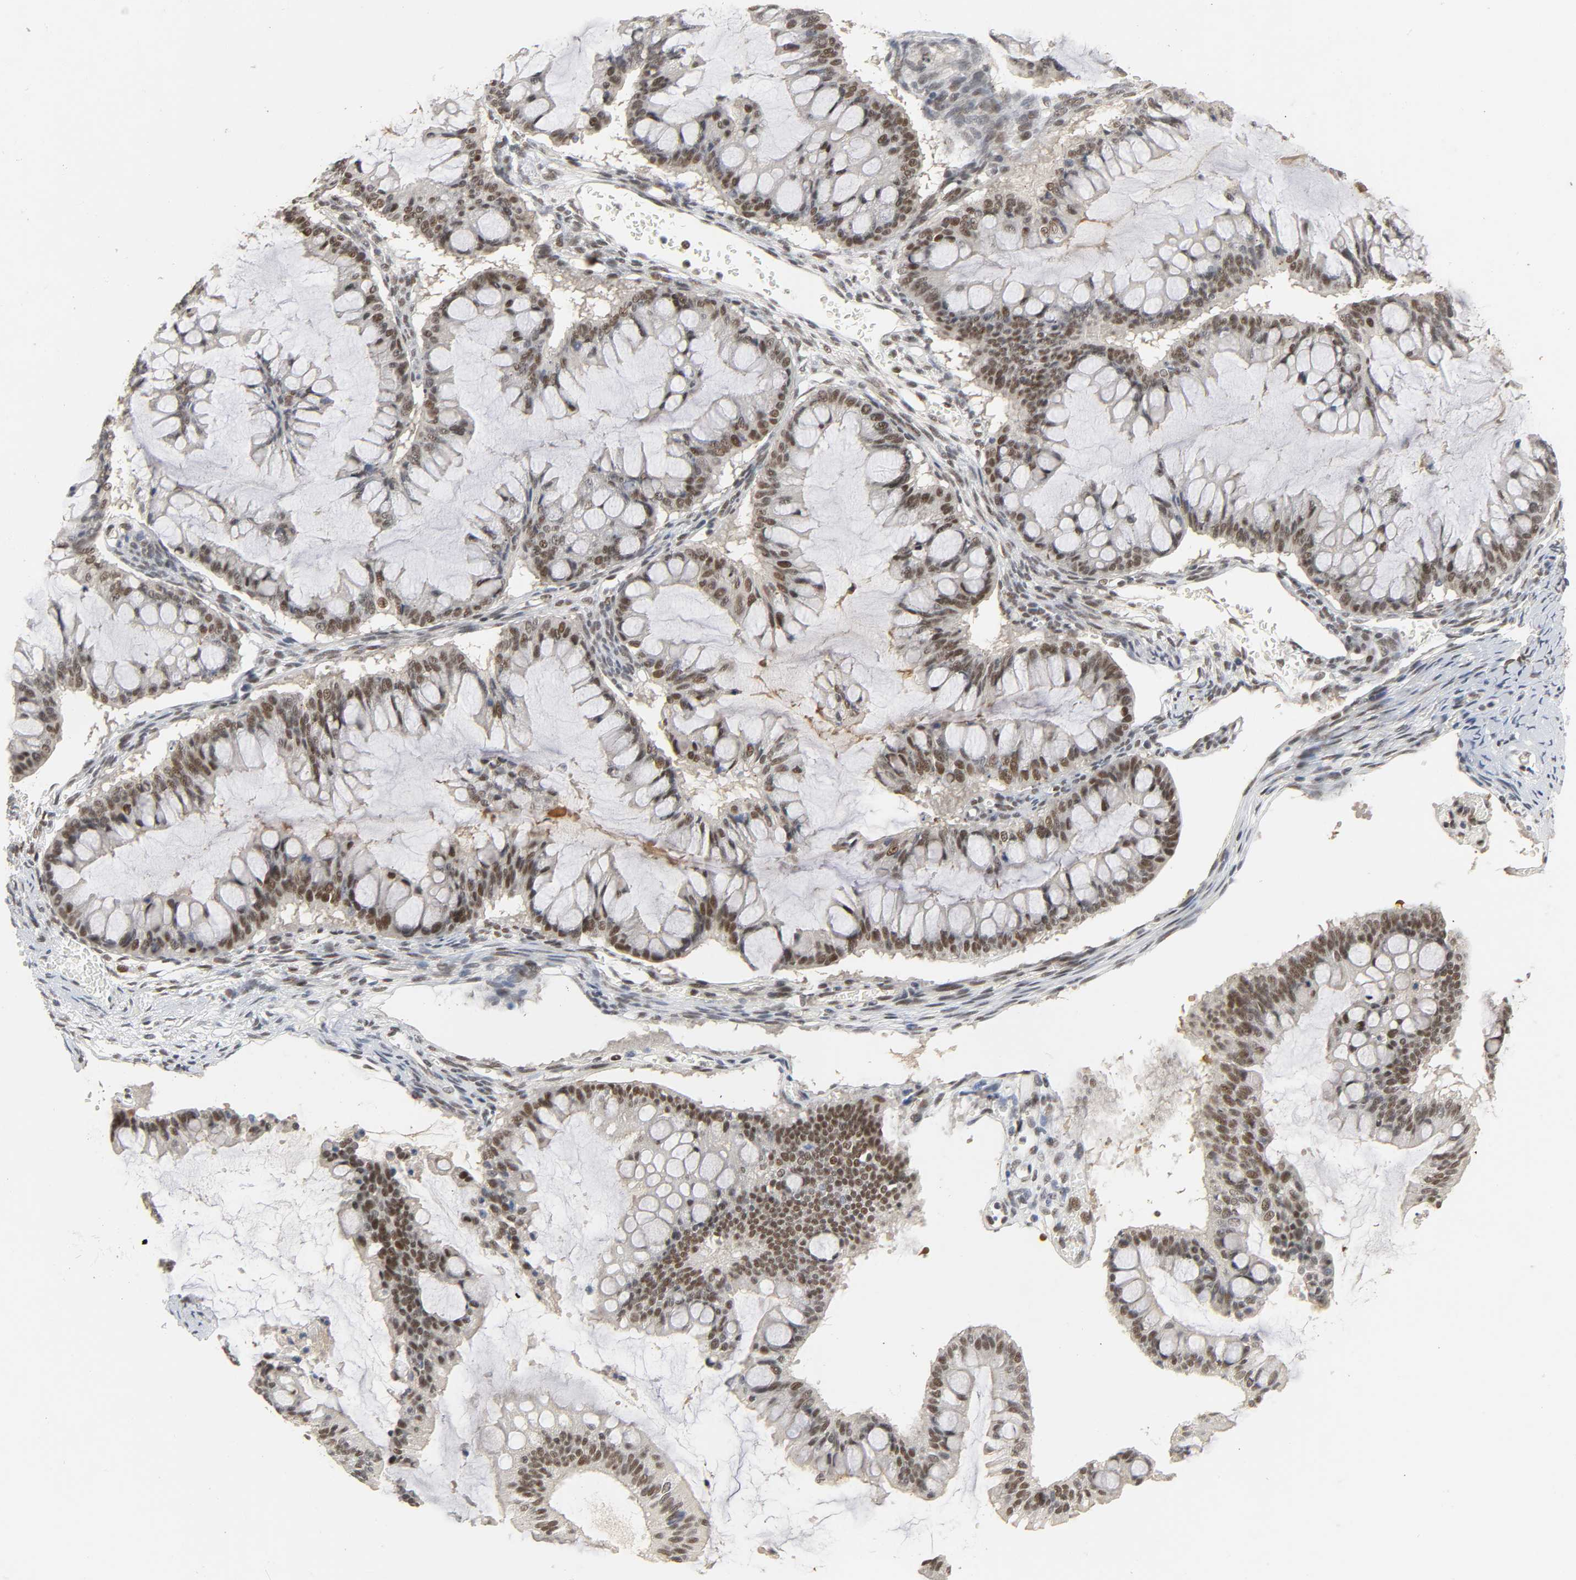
{"staining": {"intensity": "moderate", "quantity": ">75%", "location": "nuclear"}, "tissue": "ovarian cancer", "cell_type": "Tumor cells", "image_type": "cancer", "snomed": [{"axis": "morphology", "description": "Cystadenocarcinoma, mucinous, NOS"}, {"axis": "topography", "description": "Ovary"}], "caption": "Brown immunohistochemical staining in ovarian mucinous cystadenocarcinoma shows moderate nuclear expression in about >75% of tumor cells.", "gene": "NCOA6", "patient": {"sex": "female", "age": 73}}